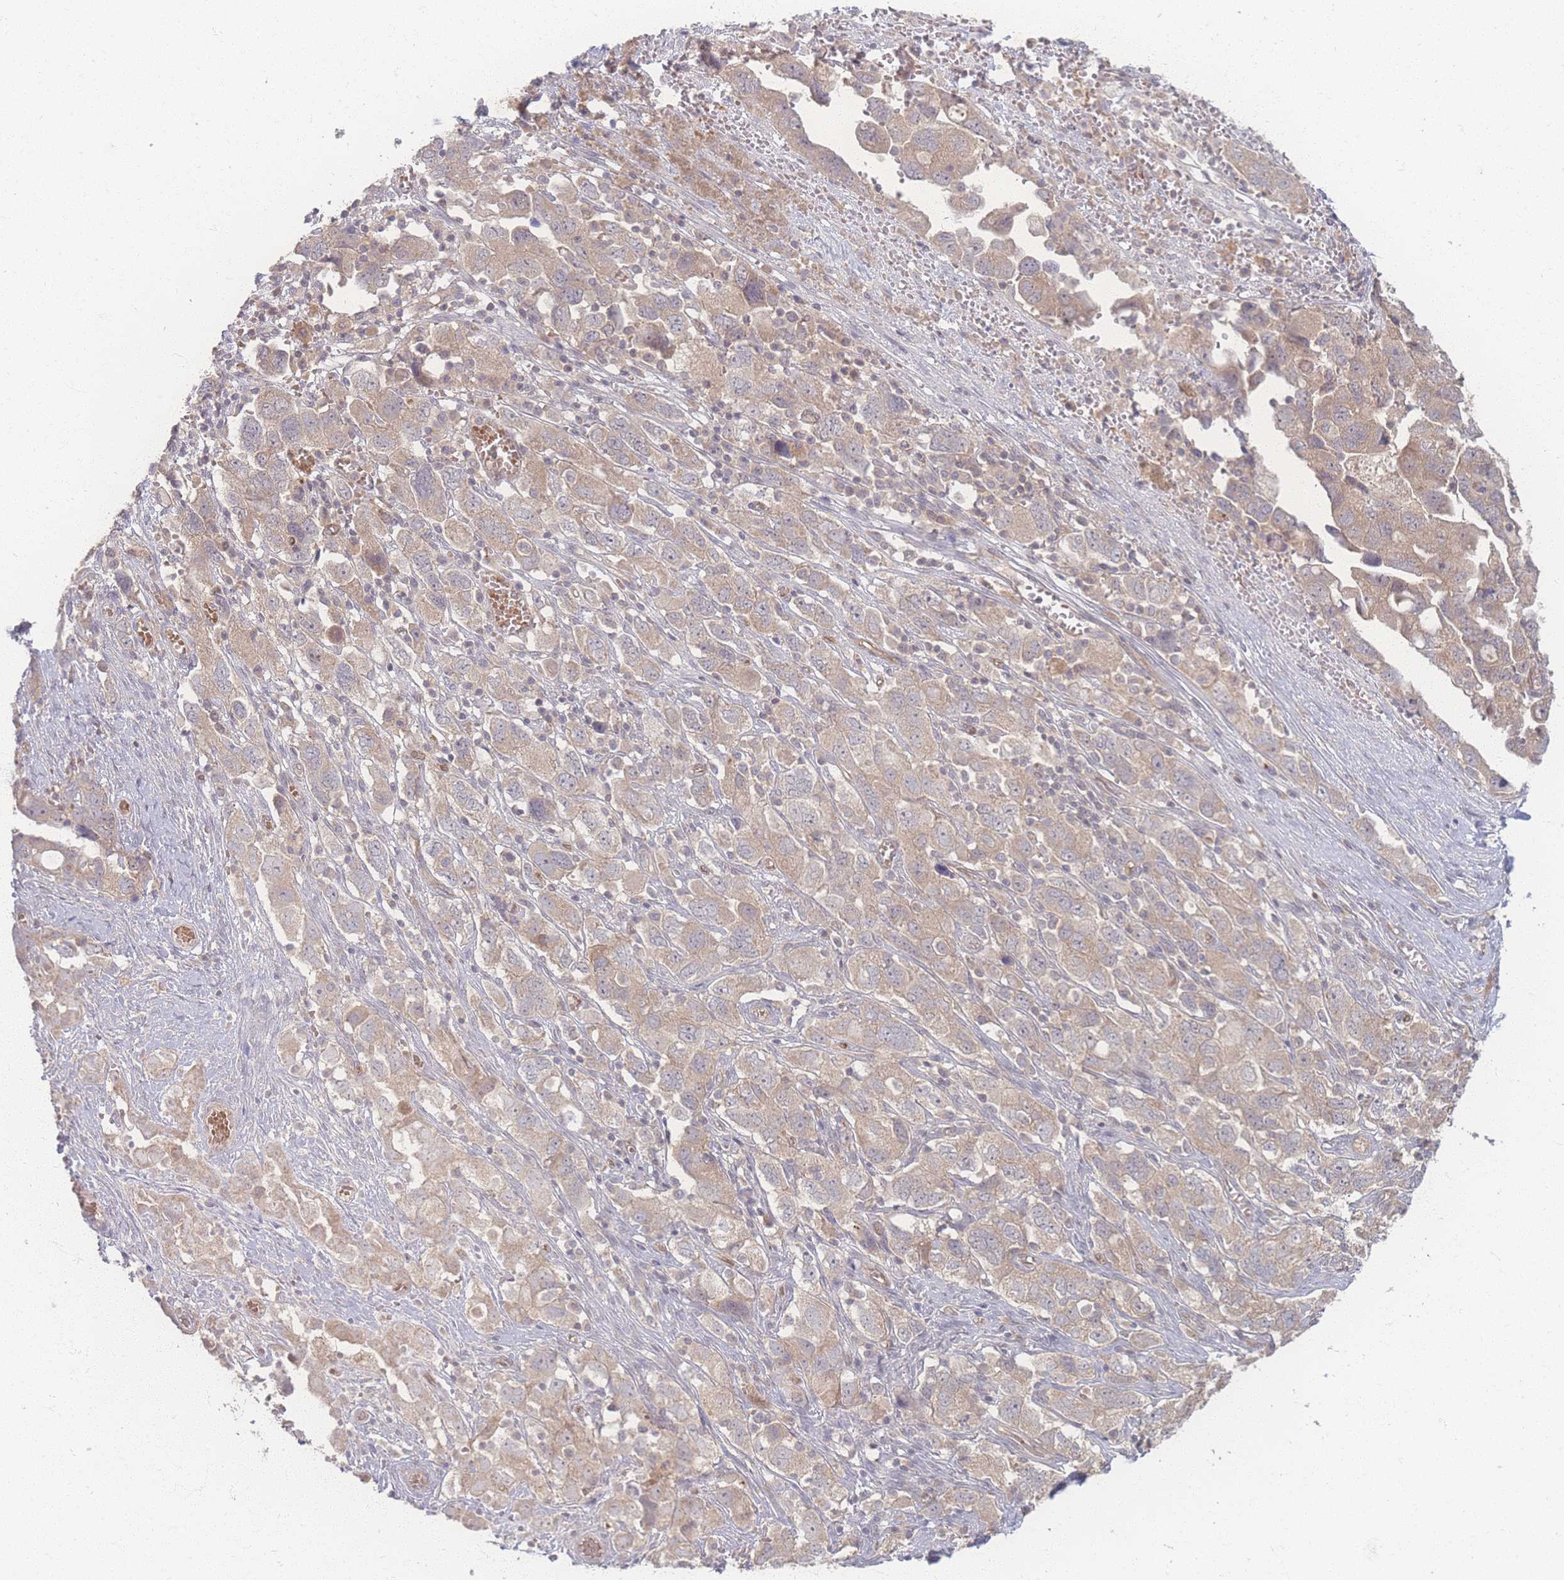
{"staining": {"intensity": "weak", "quantity": ">75%", "location": "cytoplasmic/membranous"}, "tissue": "ovarian cancer", "cell_type": "Tumor cells", "image_type": "cancer", "snomed": [{"axis": "morphology", "description": "Carcinoma, NOS"}, {"axis": "morphology", "description": "Cystadenocarcinoma, serous, NOS"}, {"axis": "topography", "description": "Ovary"}], "caption": "There is low levels of weak cytoplasmic/membranous staining in tumor cells of ovarian cancer, as demonstrated by immunohistochemical staining (brown color).", "gene": "INSR", "patient": {"sex": "female", "age": 69}}